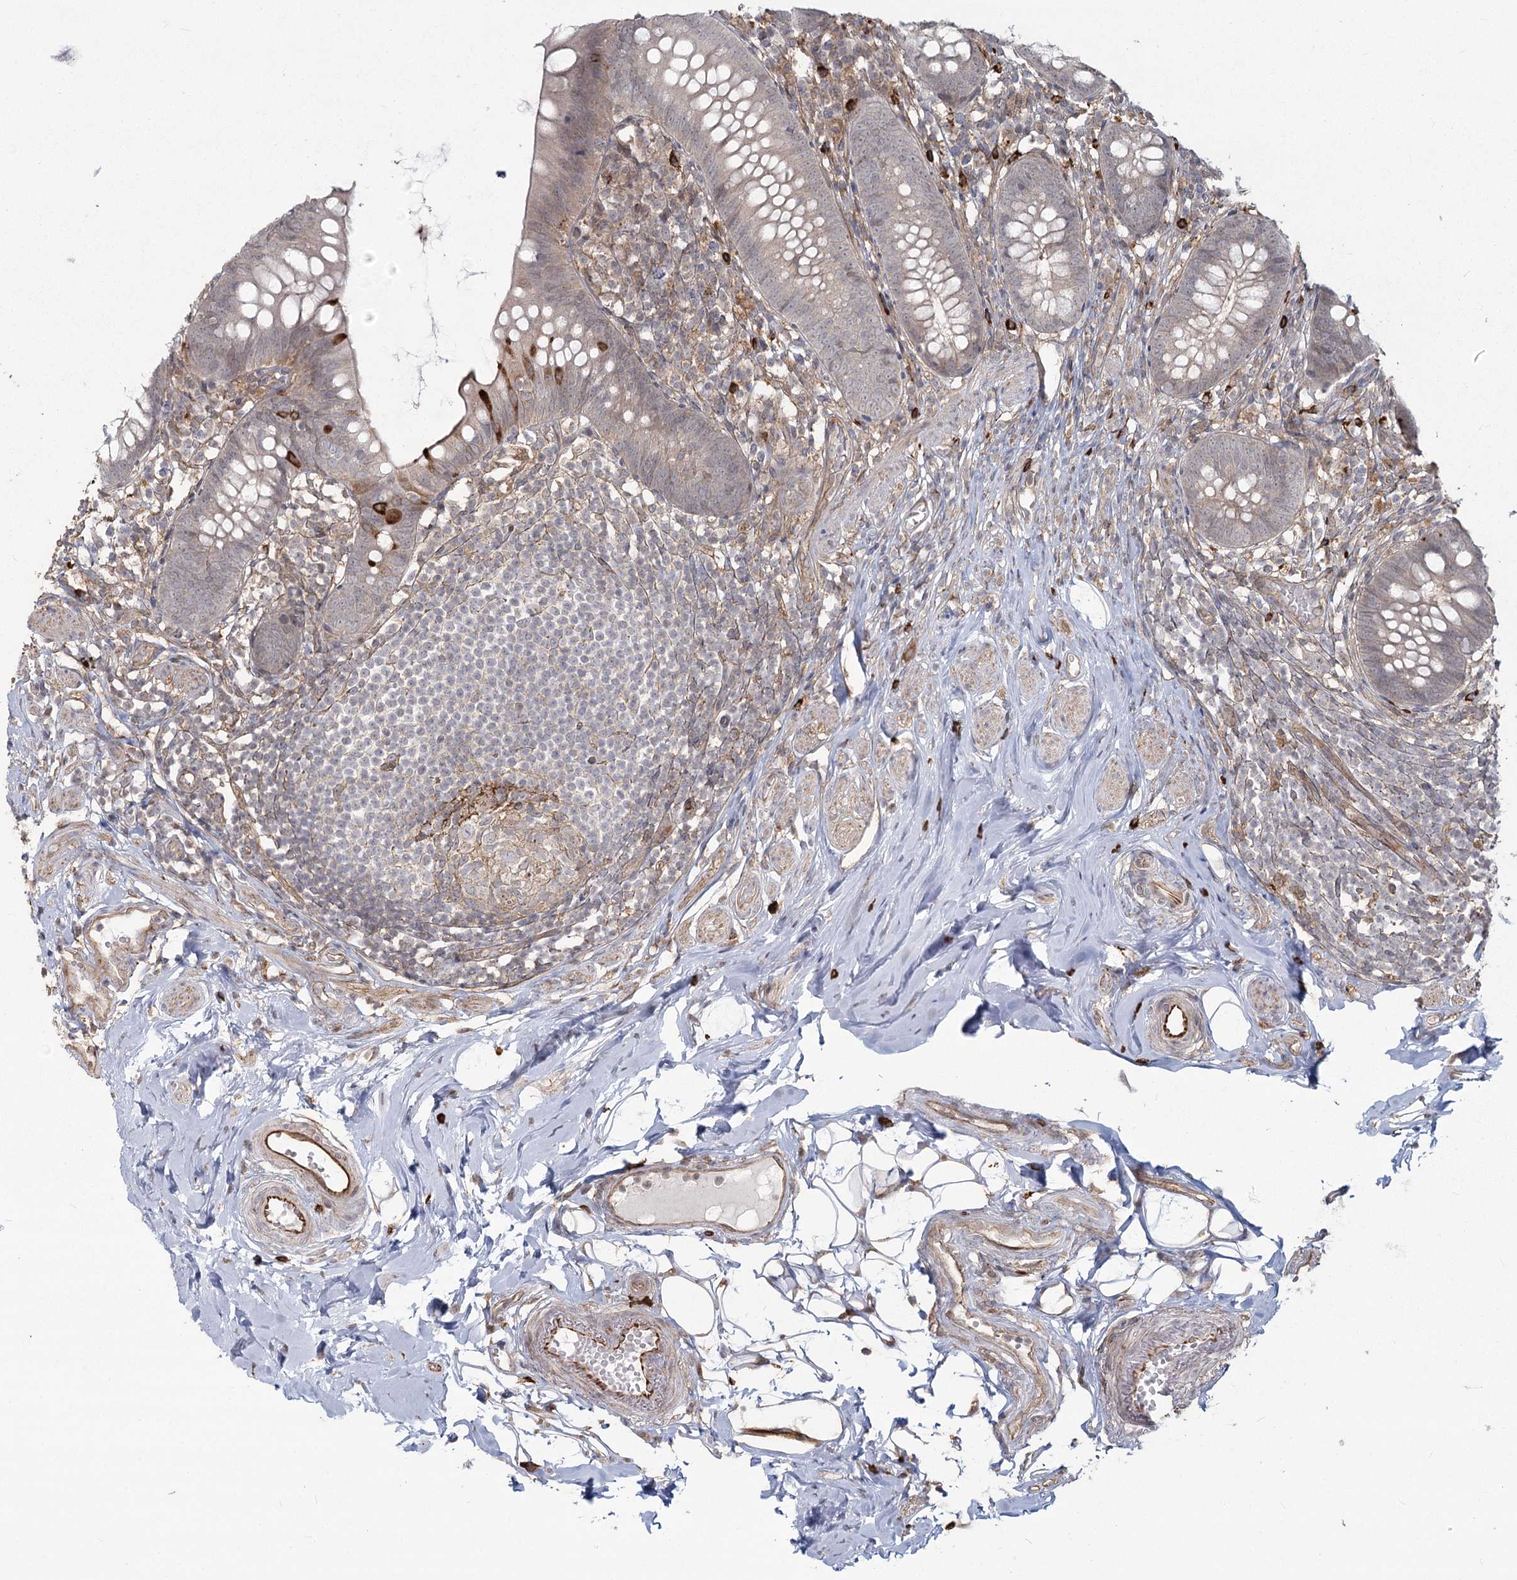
{"staining": {"intensity": "strong", "quantity": "<25%", "location": "cytoplasmic/membranous"}, "tissue": "appendix", "cell_type": "Glandular cells", "image_type": "normal", "snomed": [{"axis": "morphology", "description": "Normal tissue, NOS"}, {"axis": "topography", "description": "Appendix"}], "caption": "Brown immunohistochemical staining in benign appendix shows strong cytoplasmic/membranous staining in about <25% of glandular cells. The protein is stained brown, and the nuclei are stained in blue (DAB (3,3'-diaminobenzidine) IHC with brightfield microscopy, high magnification).", "gene": "AP2M1", "patient": {"sex": "female", "age": 62}}